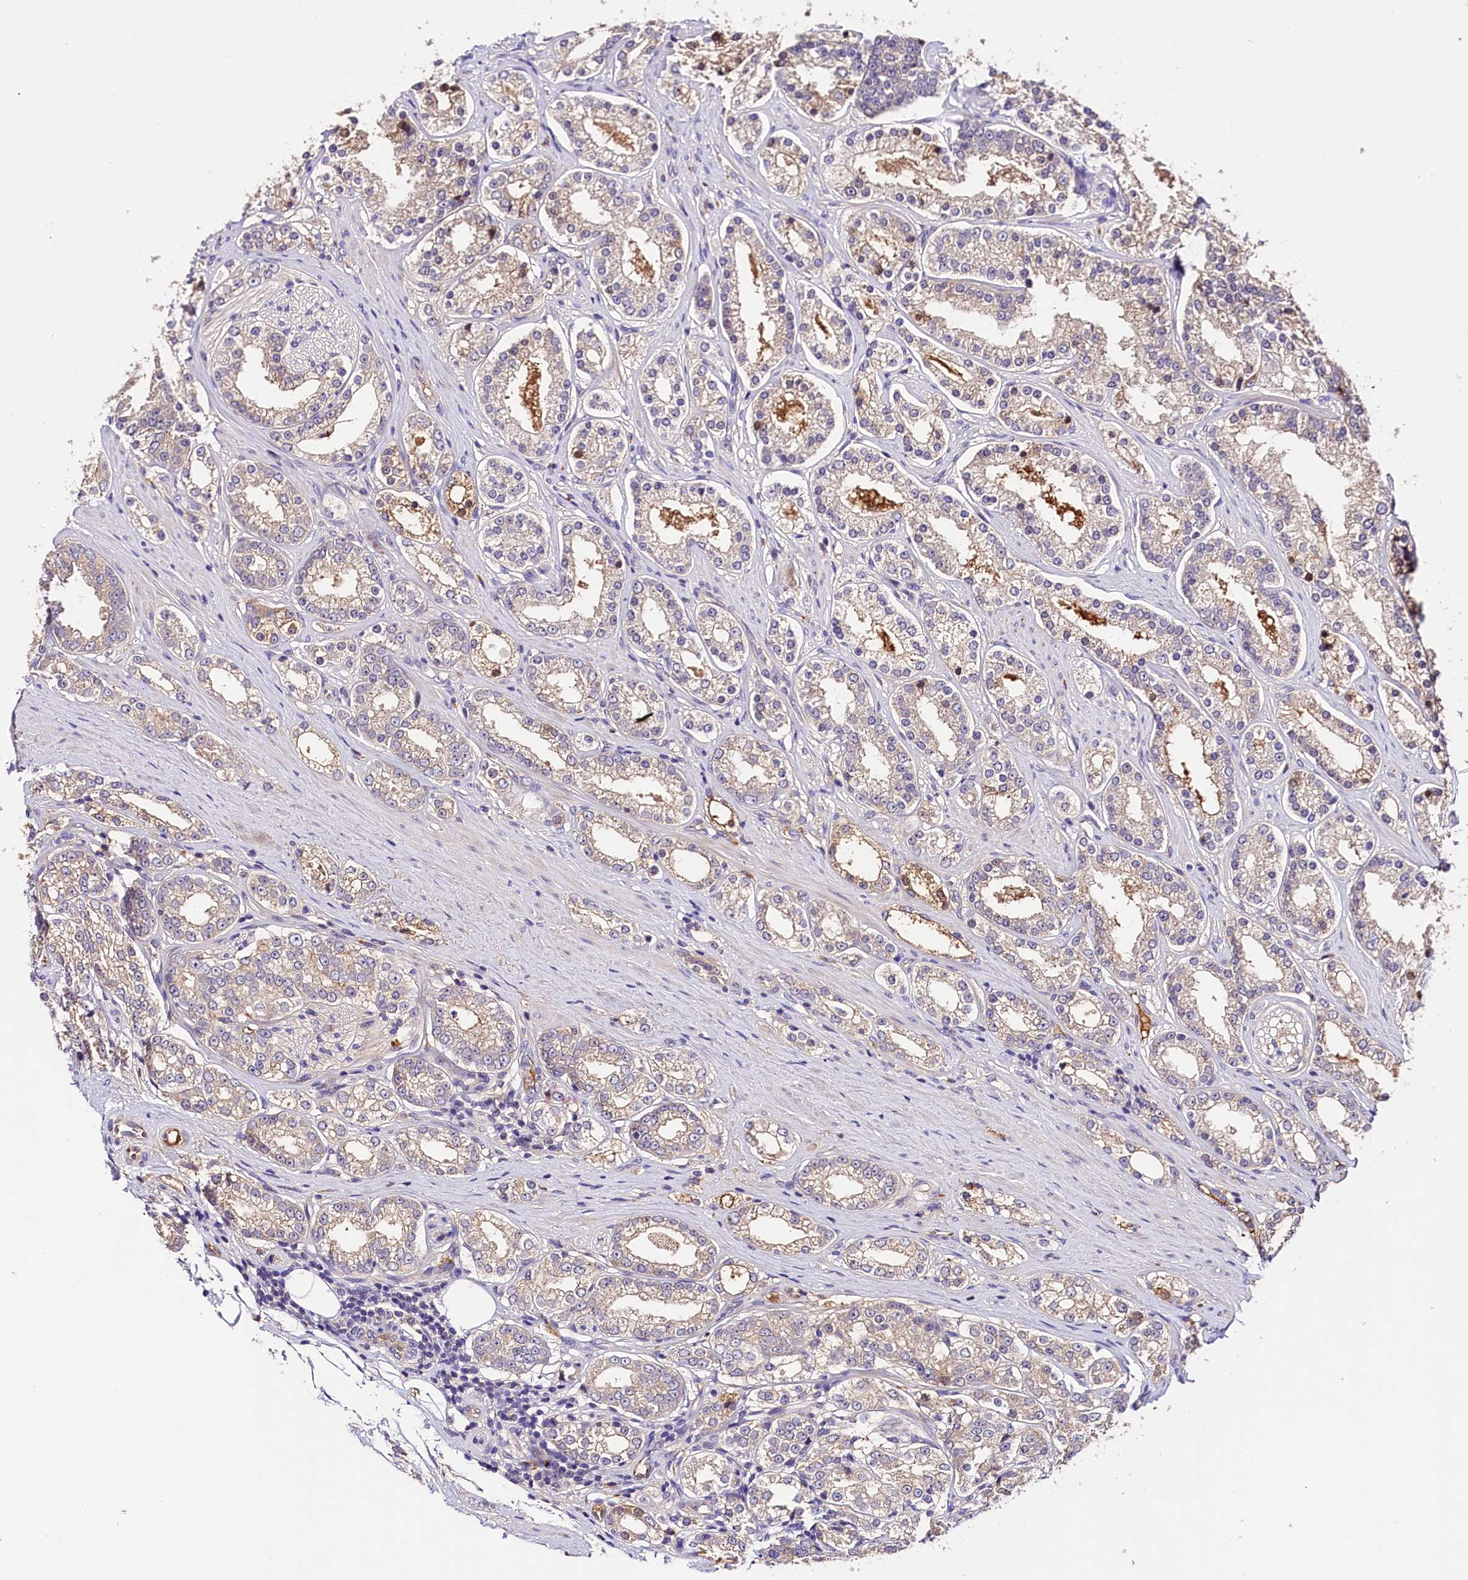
{"staining": {"intensity": "weak", "quantity": "<25%", "location": "cytoplasmic/membranous,nuclear"}, "tissue": "prostate cancer", "cell_type": "Tumor cells", "image_type": "cancer", "snomed": [{"axis": "morphology", "description": "Normal tissue, NOS"}, {"axis": "morphology", "description": "Adenocarcinoma, High grade"}, {"axis": "topography", "description": "Prostate"}], "caption": "This is a image of IHC staining of prostate cancer (high-grade adenocarcinoma), which shows no positivity in tumor cells.", "gene": "ARMC6", "patient": {"sex": "male", "age": 83}}